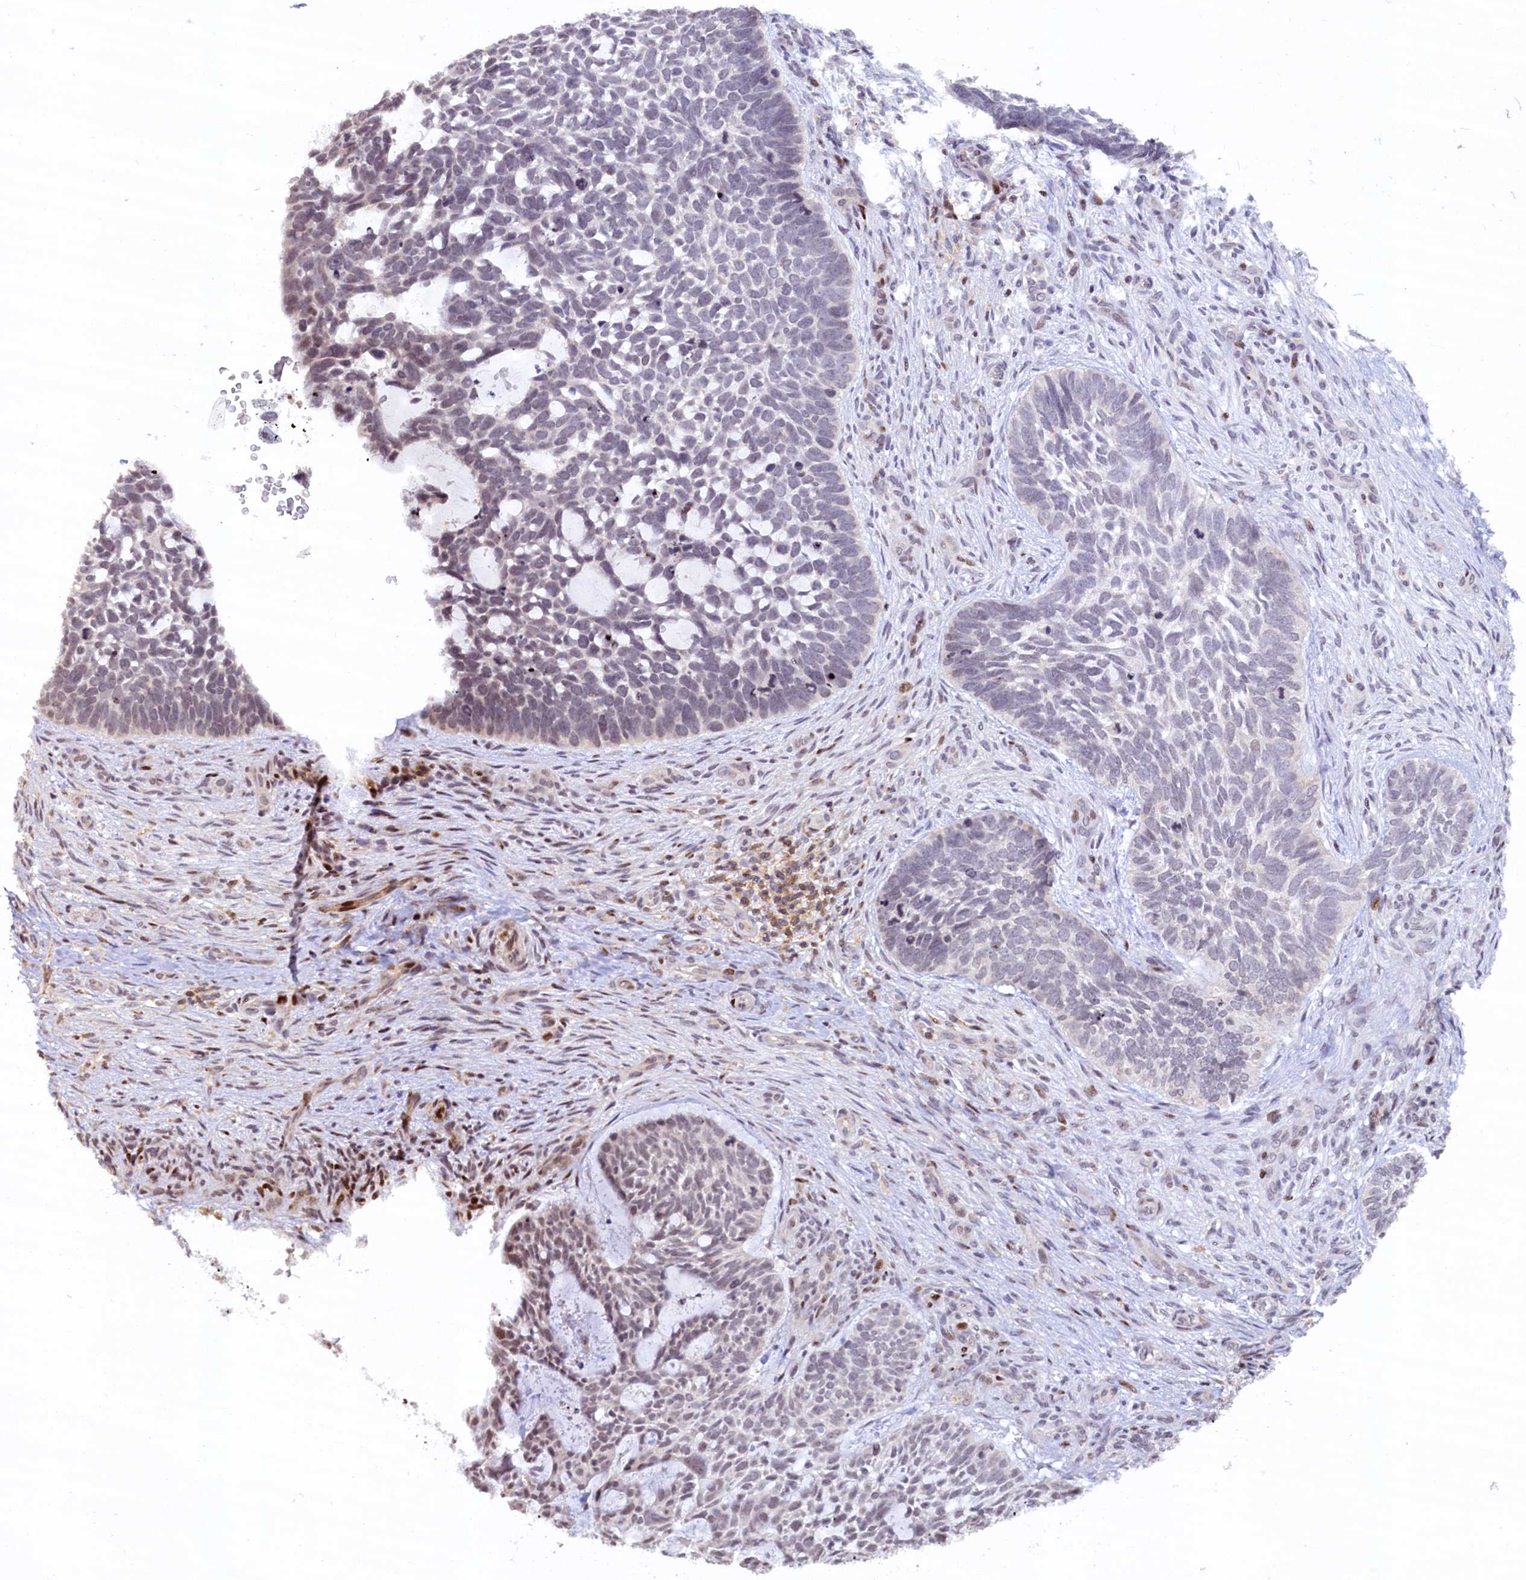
{"staining": {"intensity": "negative", "quantity": "none", "location": "none"}, "tissue": "skin cancer", "cell_type": "Tumor cells", "image_type": "cancer", "snomed": [{"axis": "morphology", "description": "Basal cell carcinoma"}, {"axis": "topography", "description": "Skin"}], "caption": "An immunohistochemistry image of skin basal cell carcinoma is shown. There is no staining in tumor cells of skin basal cell carcinoma.", "gene": "FYB1", "patient": {"sex": "male", "age": 88}}